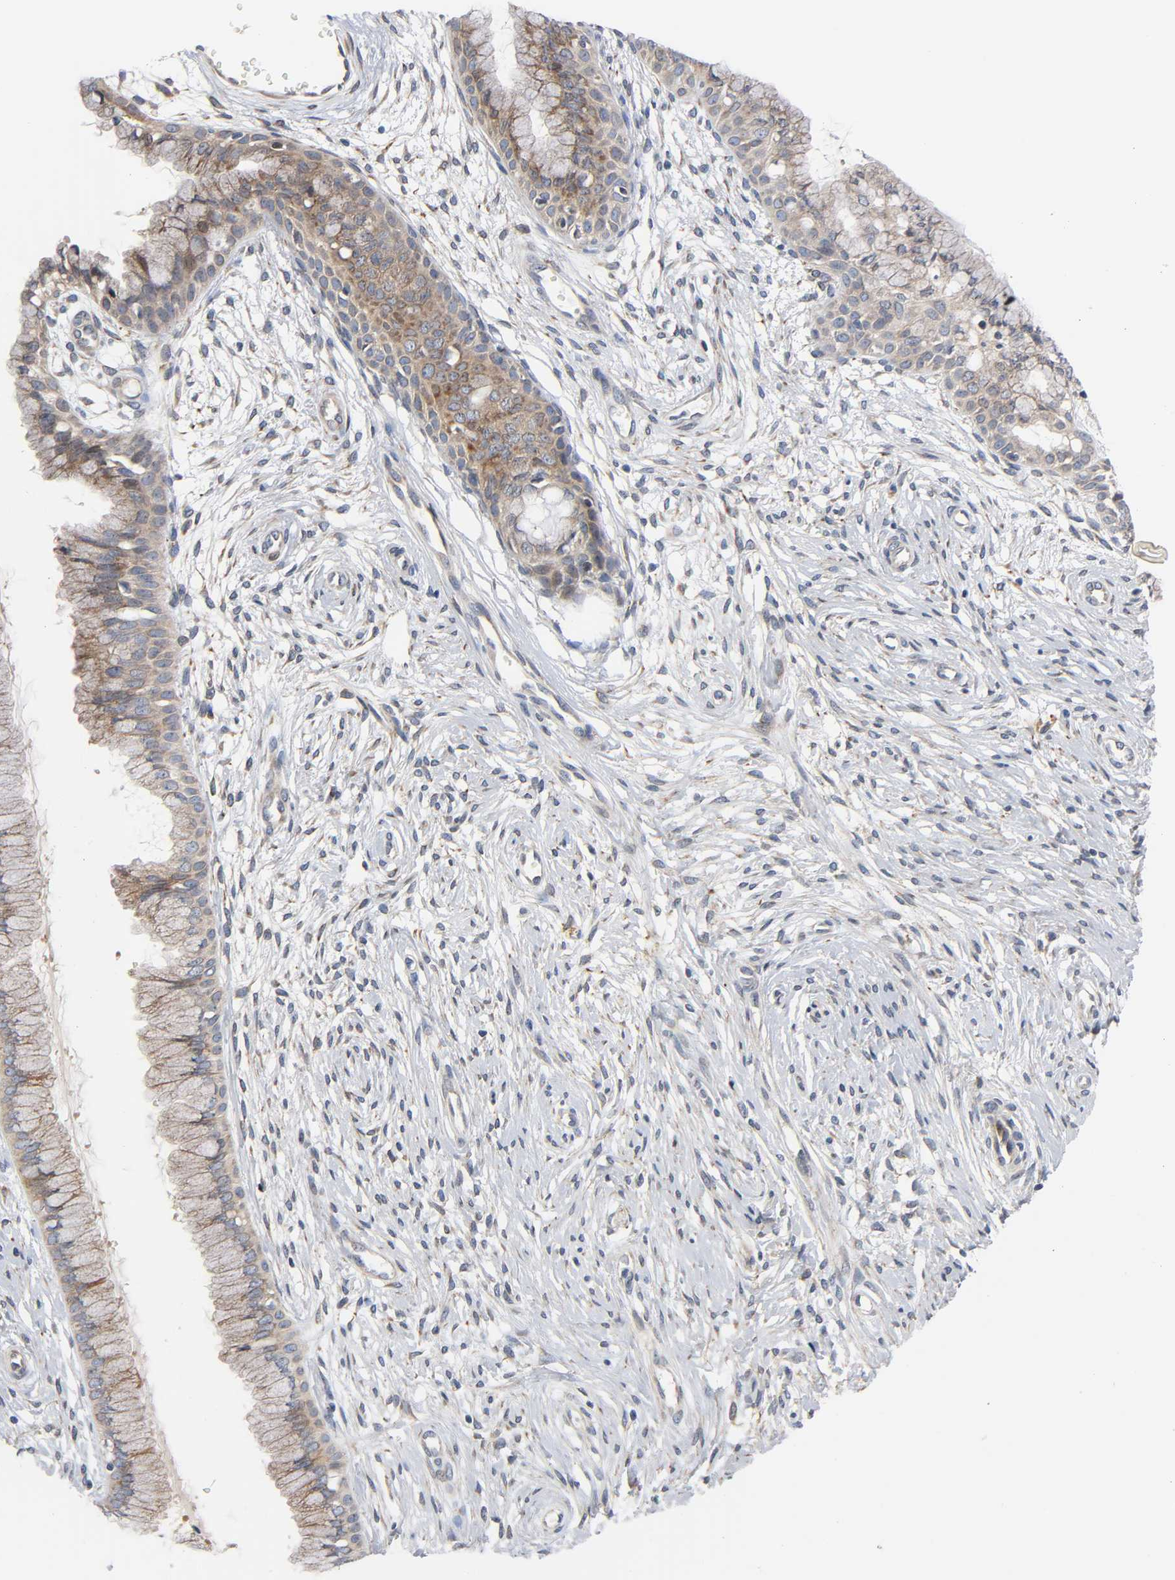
{"staining": {"intensity": "weak", "quantity": "25%-75%", "location": "cytoplasmic/membranous"}, "tissue": "cervix", "cell_type": "Glandular cells", "image_type": "normal", "snomed": [{"axis": "morphology", "description": "Normal tissue, NOS"}, {"axis": "topography", "description": "Cervix"}], "caption": "Cervix stained for a protein (brown) exhibits weak cytoplasmic/membranous positive positivity in approximately 25%-75% of glandular cells.", "gene": "ASB6", "patient": {"sex": "female", "age": 39}}